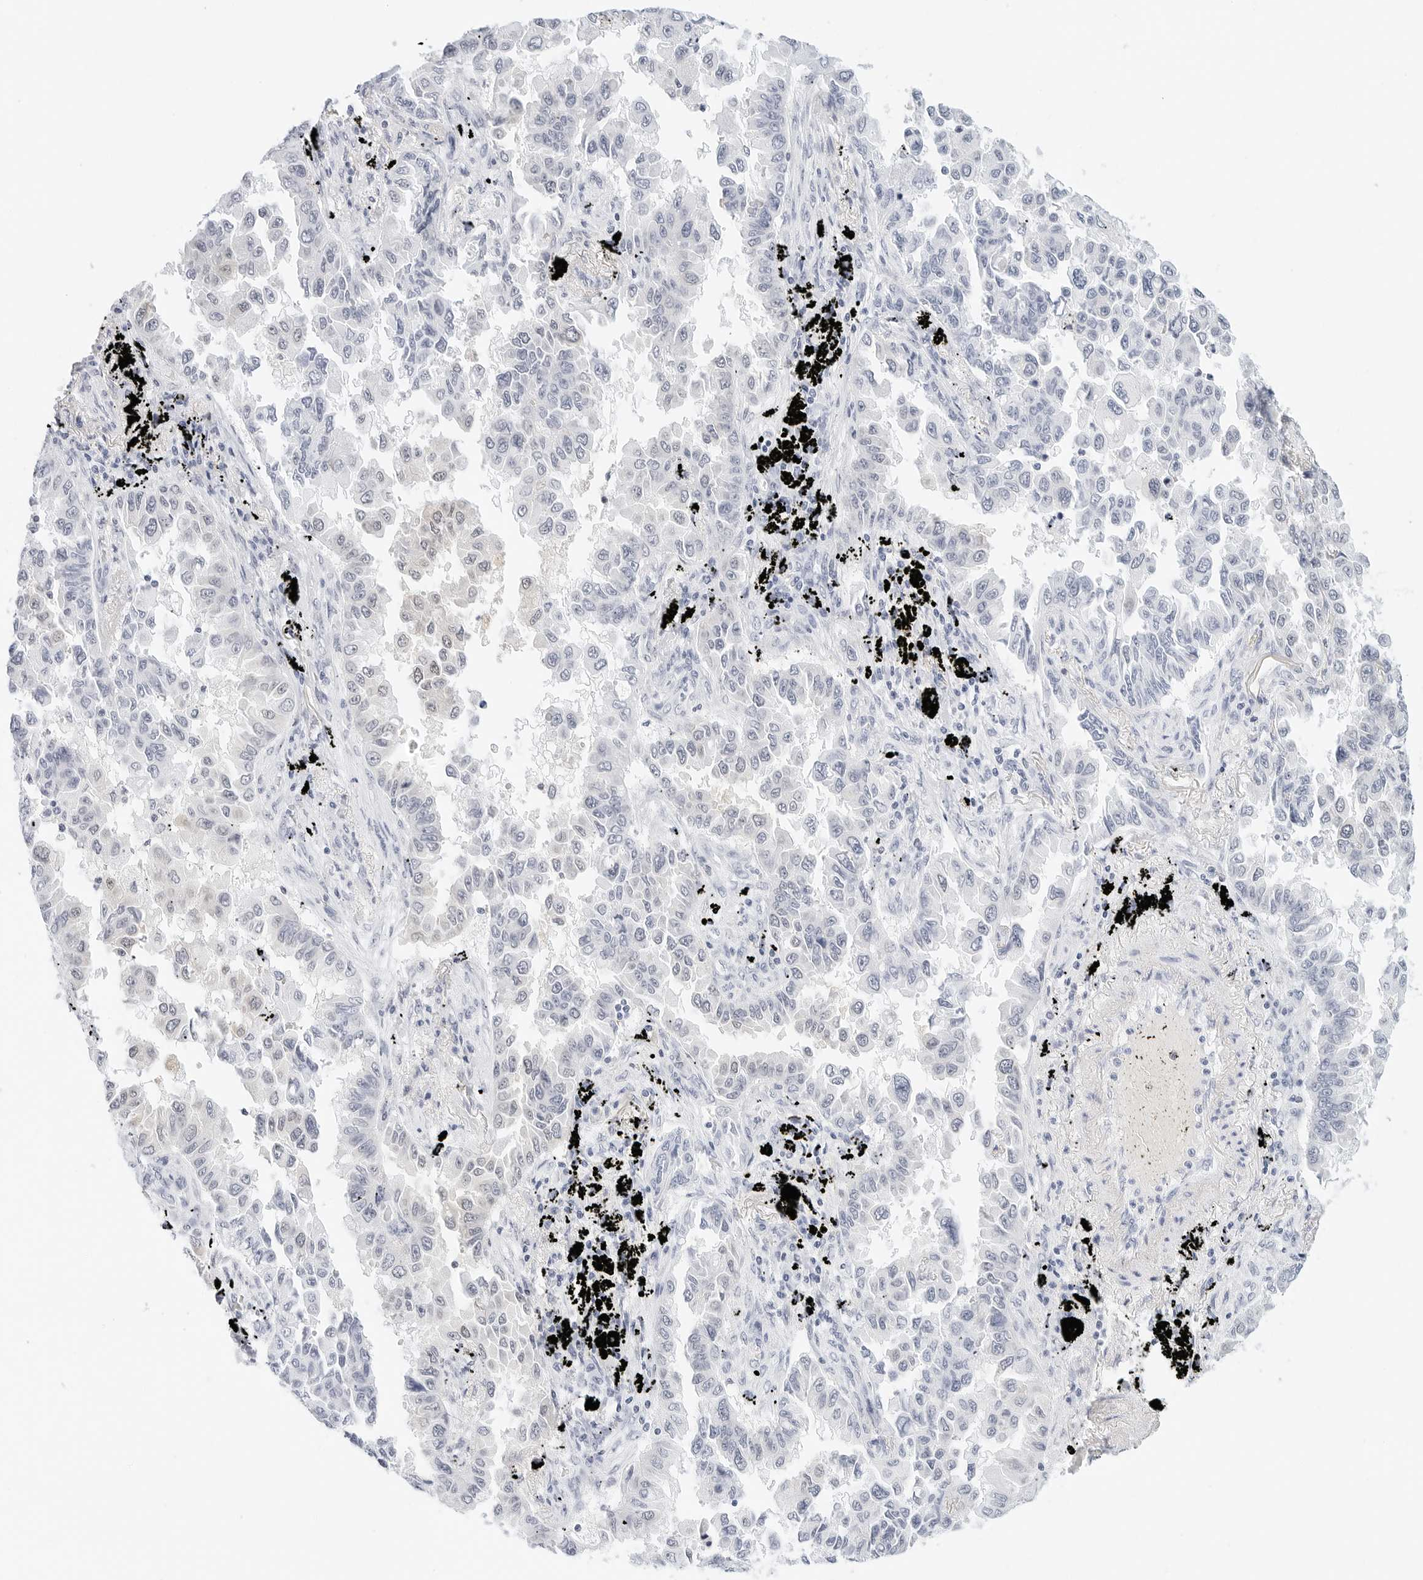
{"staining": {"intensity": "negative", "quantity": "none", "location": "none"}, "tissue": "lung cancer", "cell_type": "Tumor cells", "image_type": "cancer", "snomed": [{"axis": "morphology", "description": "Adenocarcinoma, NOS"}, {"axis": "topography", "description": "Lung"}], "caption": "Adenocarcinoma (lung) was stained to show a protein in brown. There is no significant expression in tumor cells. (Stains: DAB (3,3'-diaminobenzidine) immunohistochemistry with hematoxylin counter stain, Microscopy: brightfield microscopy at high magnification).", "gene": "CD22", "patient": {"sex": "female", "age": 67}}